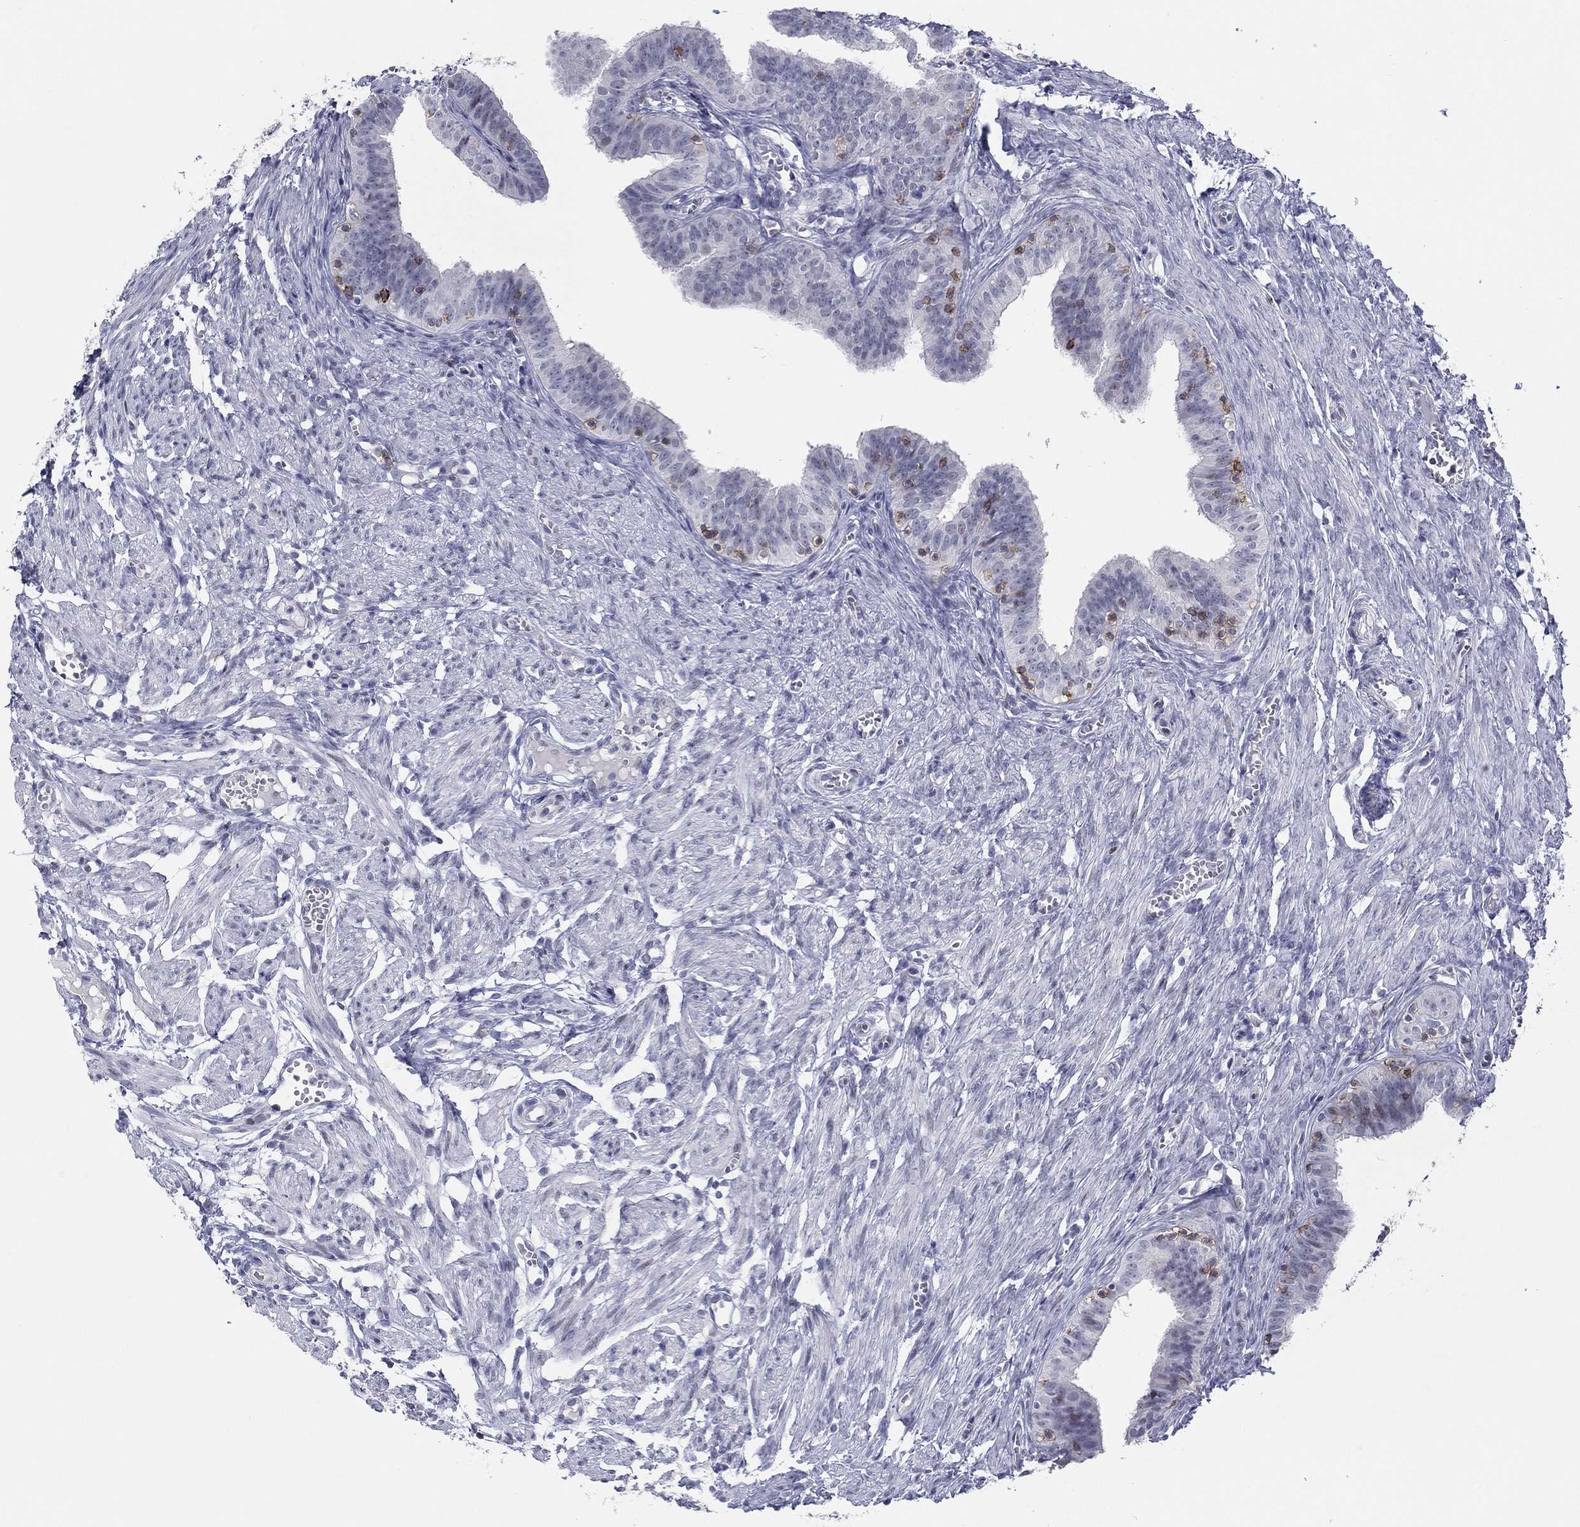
{"staining": {"intensity": "negative", "quantity": "none", "location": "none"}, "tissue": "fallopian tube", "cell_type": "Glandular cells", "image_type": "normal", "snomed": [{"axis": "morphology", "description": "Normal tissue, NOS"}, {"axis": "topography", "description": "Fallopian tube"}], "caption": "The immunohistochemistry (IHC) histopathology image has no significant positivity in glandular cells of fallopian tube. The staining was performed using DAB (3,3'-diaminobenzidine) to visualize the protein expression in brown, while the nuclei were stained in blue with hematoxylin (Magnification: 20x).", "gene": "ITGAE", "patient": {"sex": "female", "age": 25}}